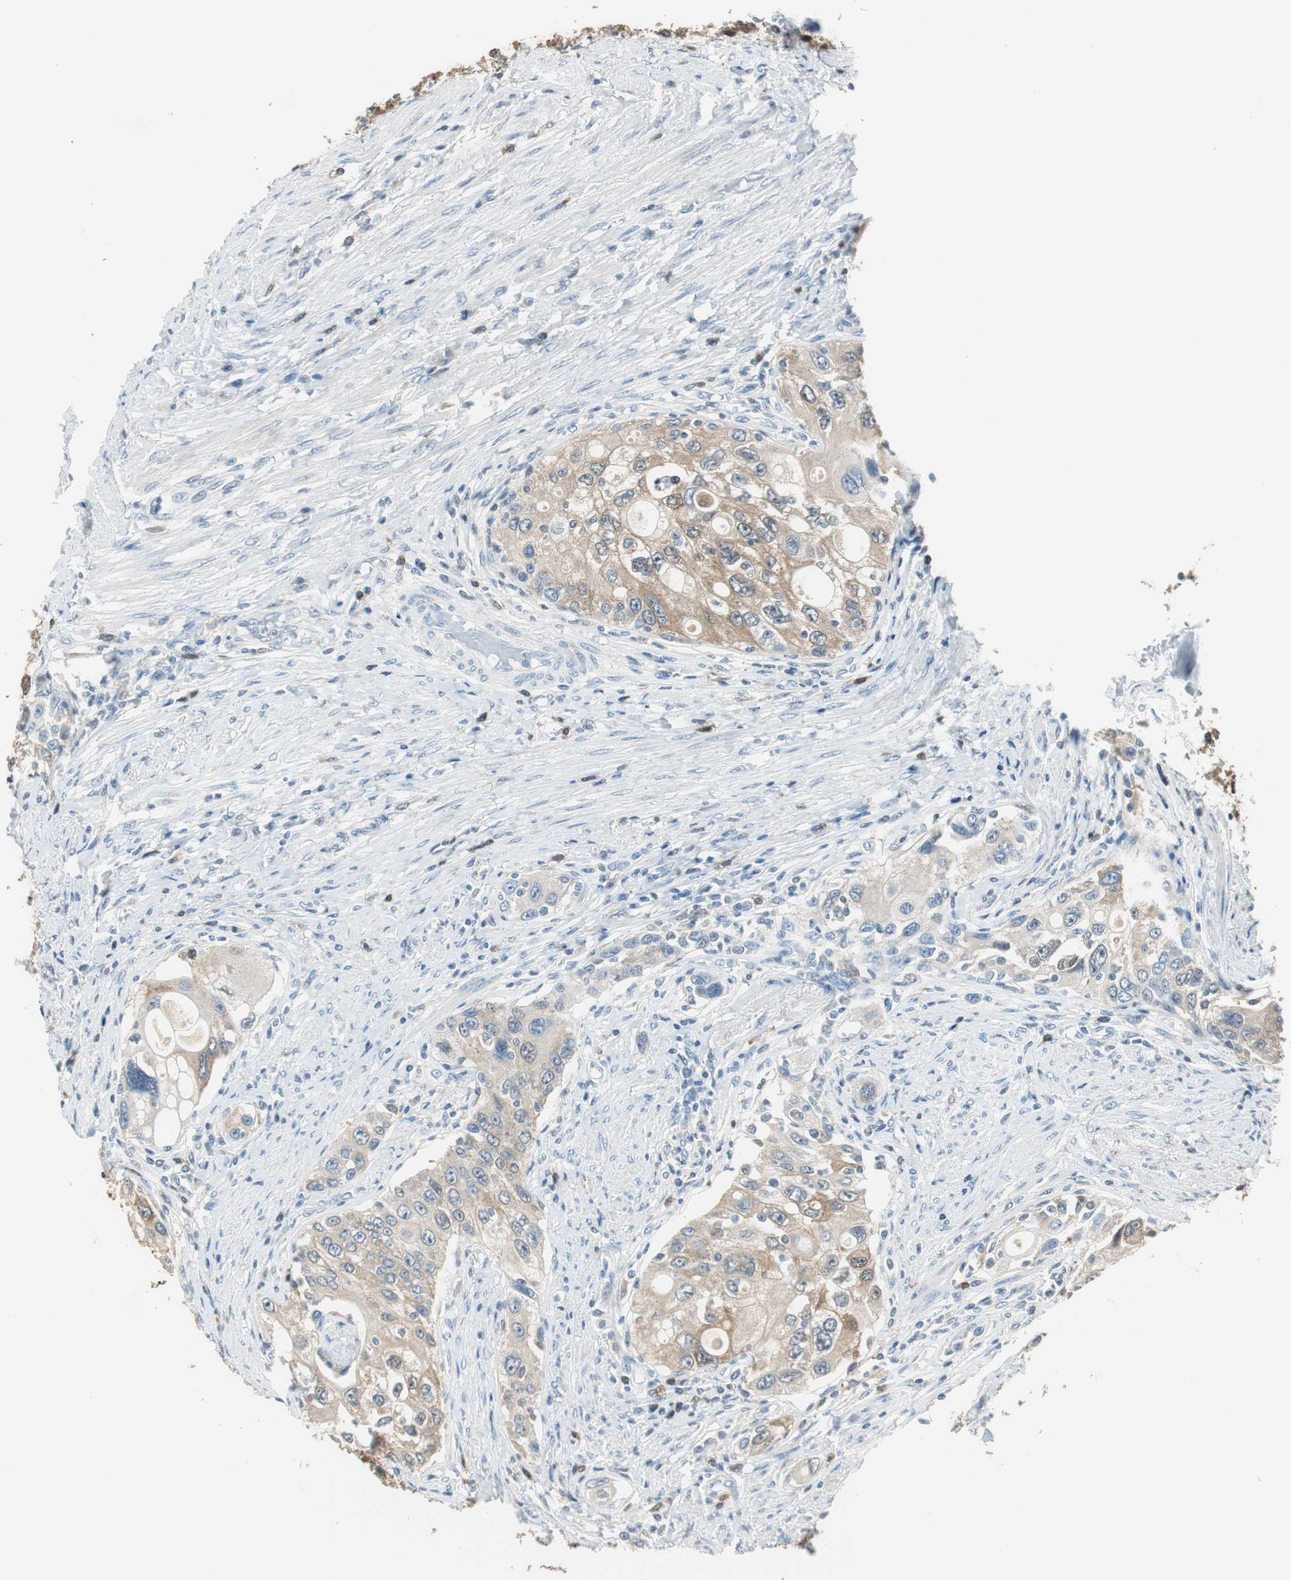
{"staining": {"intensity": "moderate", "quantity": ">75%", "location": "cytoplasmic/membranous"}, "tissue": "urothelial cancer", "cell_type": "Tumor cells", "image_type": "cancer", "snomed": [{"axis": "morphology", "description": "Urothelial carcinoma, High grade"}, {"axis": "topography", "description": "Urinary bladder"}], "caption": "A micrograph showing moderate cytoplasmic/membranous positivity in about >75% of tumor cells in urothelial cancer, as visualized by brown immunohistochemical staining.", "gene": "MSTO1", "patient": {"sex": "female", "age": 56}}